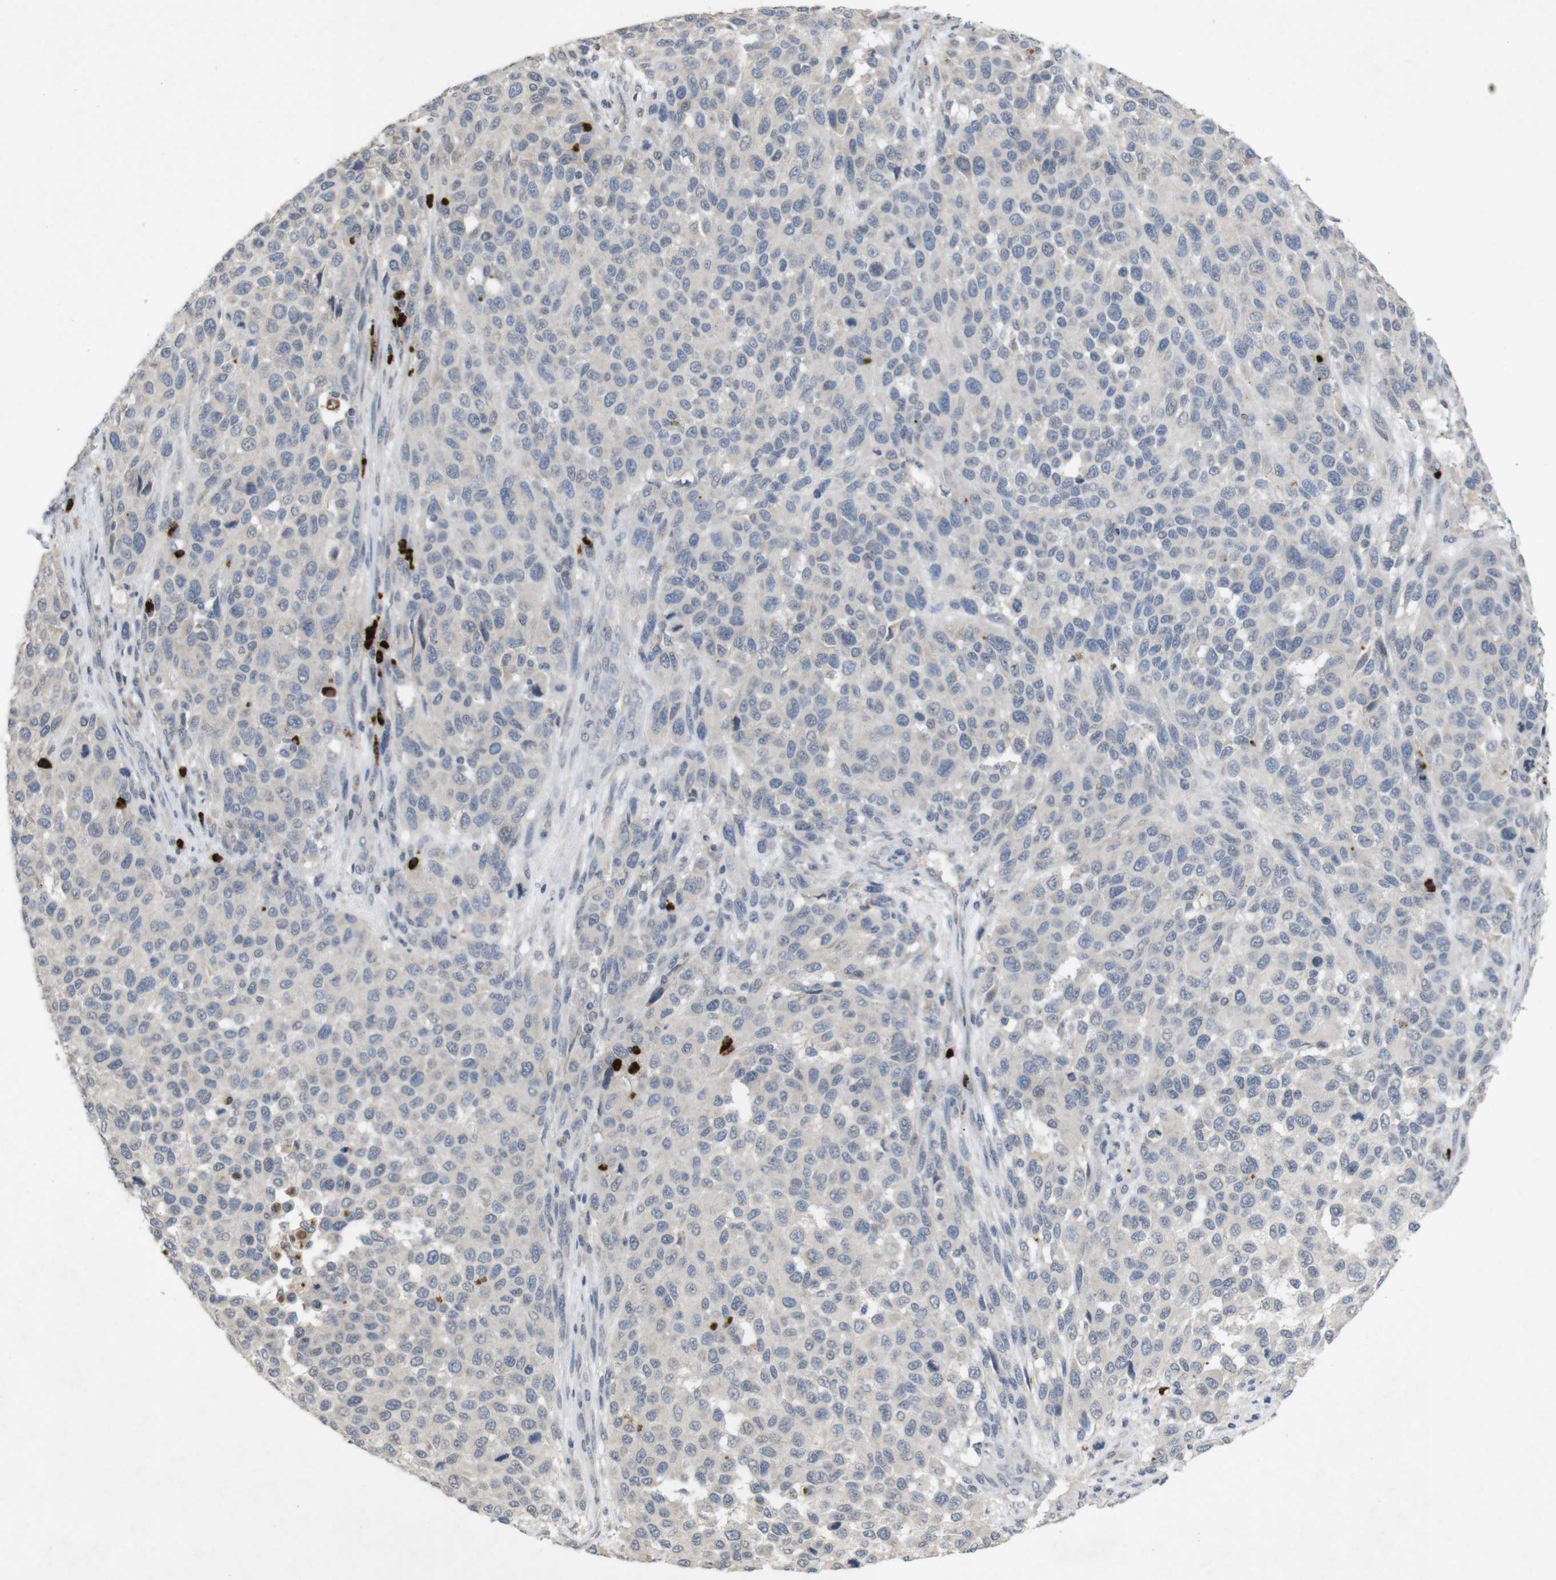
{"staining": {"intensity": "negative", "quantity": "none", "location": "none"}, "tissue": "melanoma", "cell_type": "Tumor cells", "image_type": "cancer", "snomed": [{"axis": "morphology", "description": "Malignant melanoma, Metastatic site"}, {"axis": "topography", "description": "Lymph node"}], "caption": "IHC photomicrograph of human melanoma stained for a protein (brown), which demonstrates no expression in tumor cells. The staining was performed using DAB (3,3'-diaminobenzidine) to visualize the protein expression in brown, while the nuclei were stained in blue with hematoxylin (Magnification: 20x).", "gene": "TSPAN14", "patient": {"sex": "male", "age": 61}}